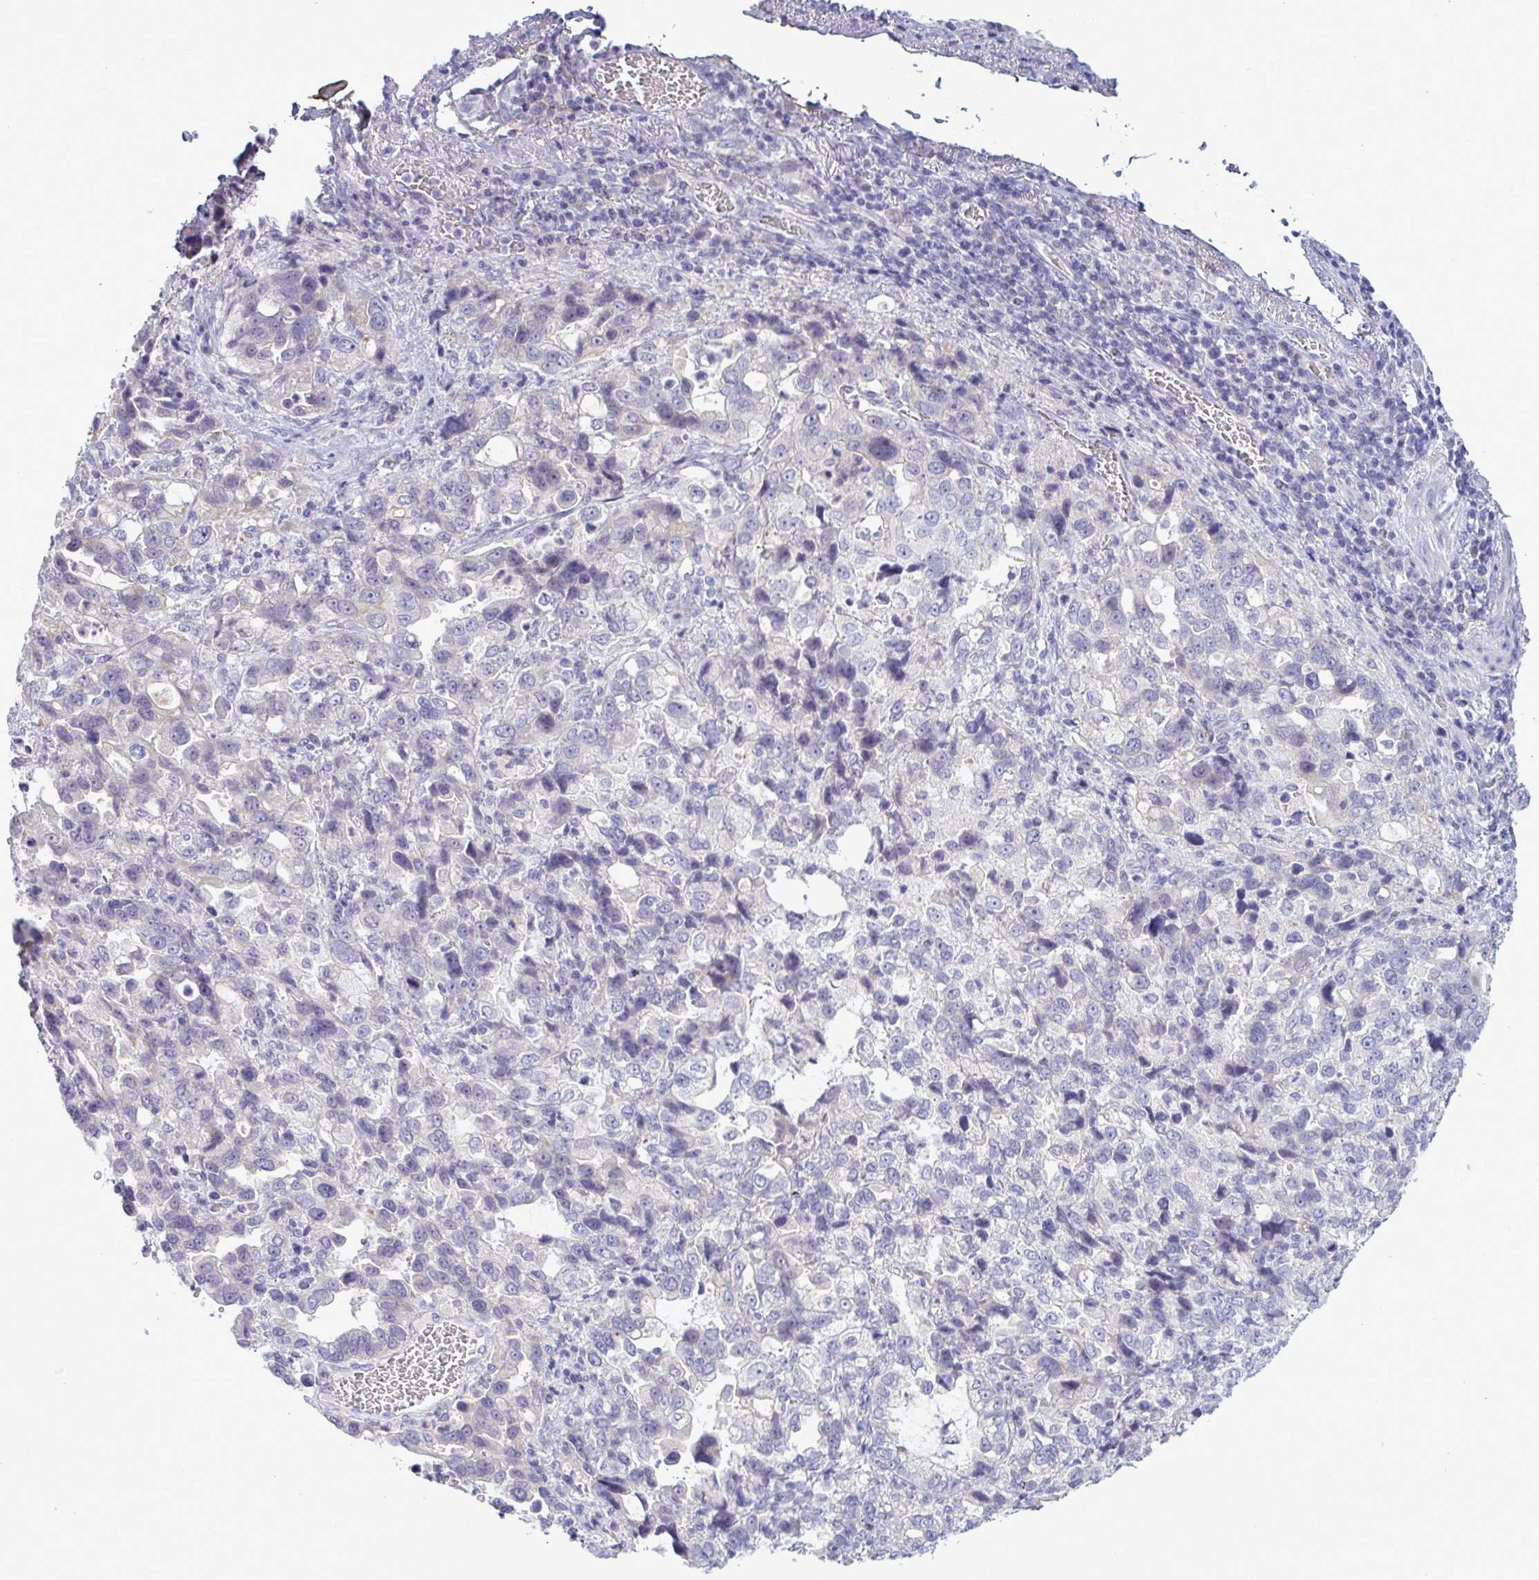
{"staining": {"intensity": "negative", "quantity": "none", "location": "none"}, "tissue": "stomach cancer", "cell_type": "Tumor cells", "image_type": "cancer", "snomed": [{"axis": "morphology", "description": "Adenocarcinoma, NOS"}, {"axis": "topography", "description": "Stomach, upper"}], "caption": "The immunohistochemistry image has no significant staining in tumor cells of stomach cancer tissue.", "gene": "TENT5D", "patient": {"sex": "female", "age": 81}}